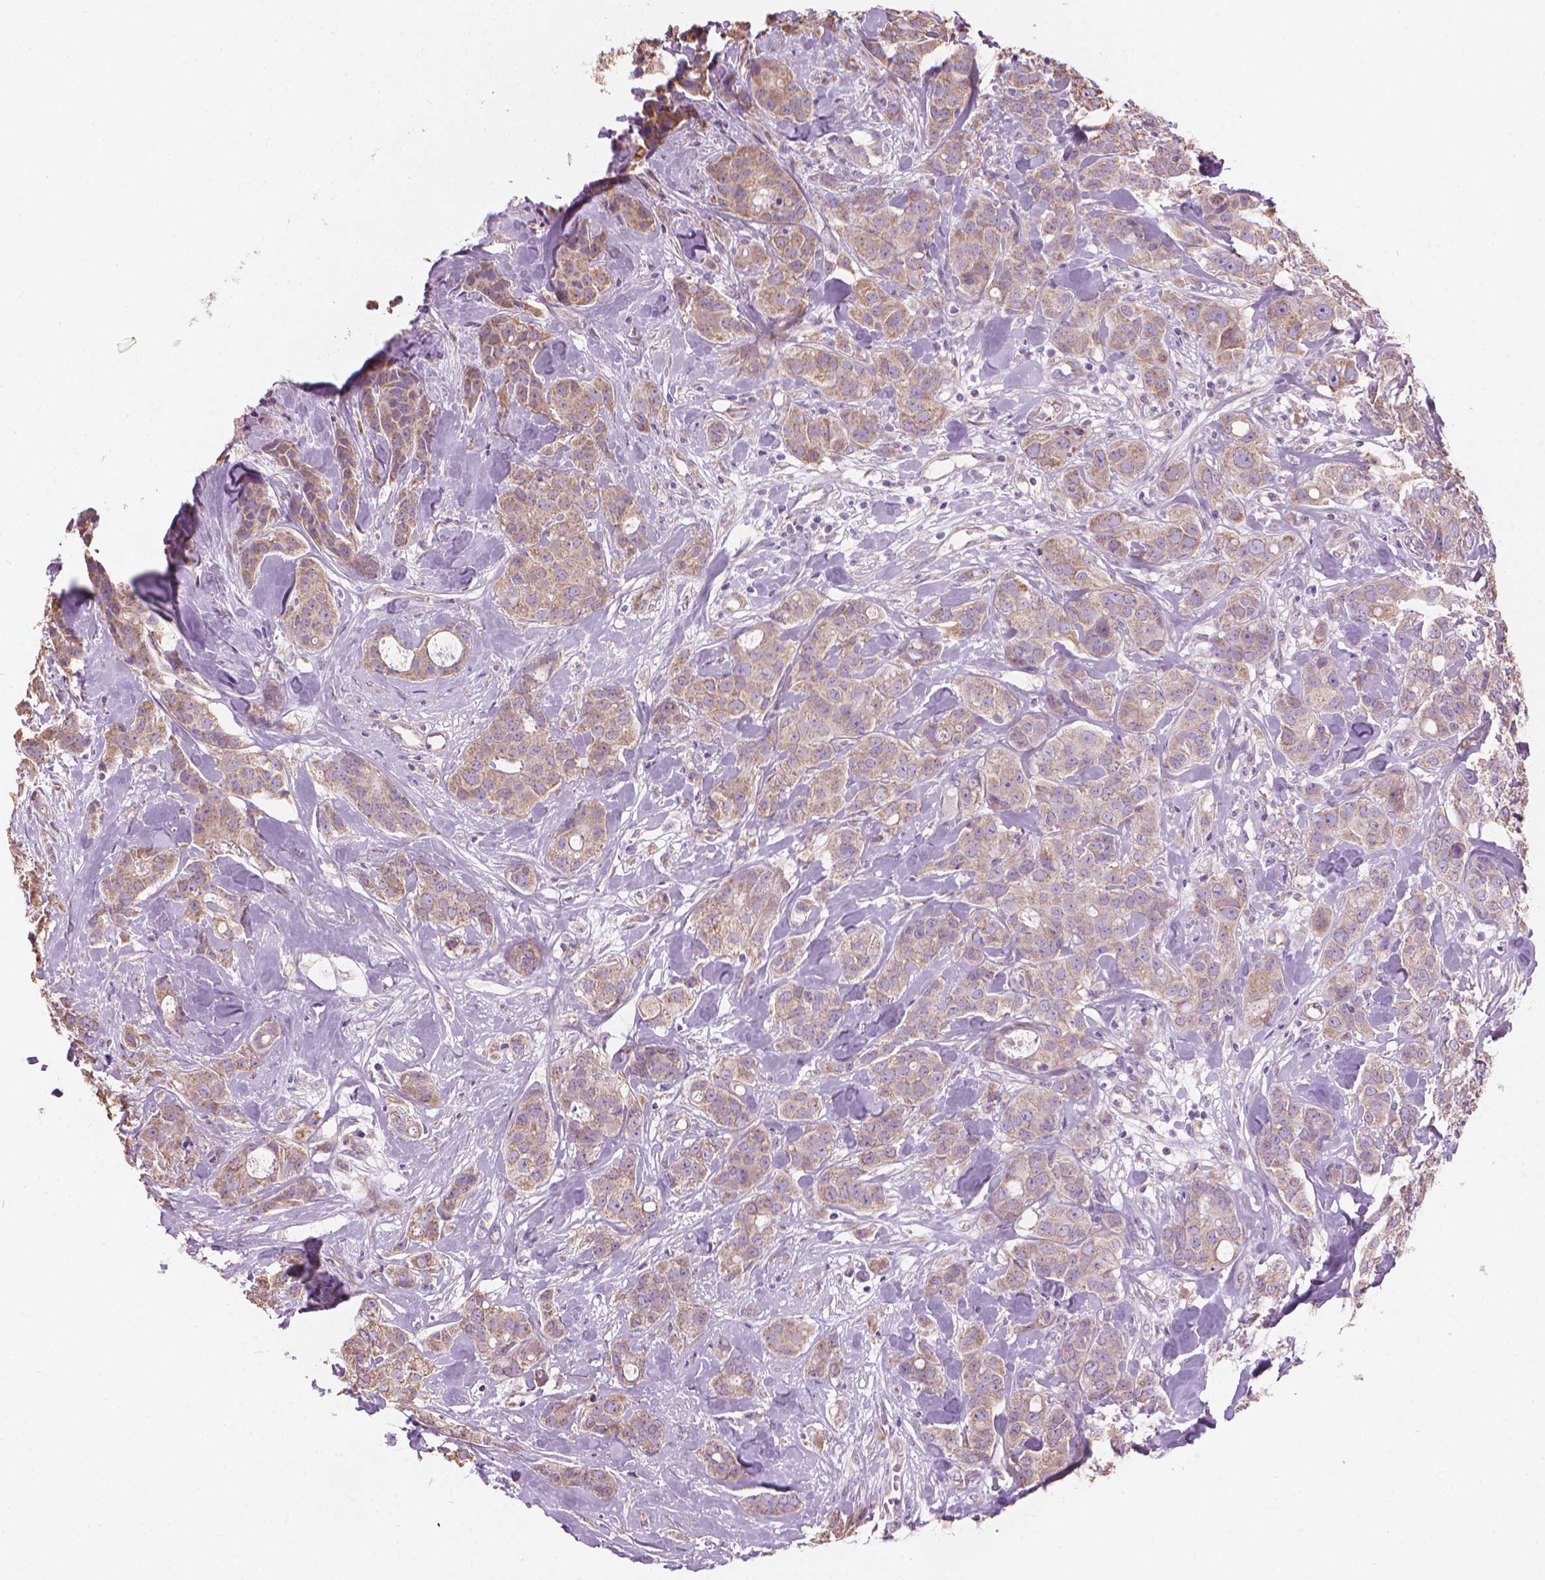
{"staining": {"intensity": "weak", "quantity": ">75%", "location": "cytoplasmic/membranous"}, "tissue": "breast cancer", "cell_type": "Tumor cells", "image_type": "cancer", "snomed": [{"axis": "morphology", "description": "Duct carcinoma"}, {"axis": "topography", "description": "Breast"}], "caption": "Tumor cells show weak cytoplasmic/membranous positivity in about >75% of cells in breast cancer. The protein is shown in brown color, while the nuclei are stained blue.", "gene": "TTC29", "patient": {"sex": "female", "age": 43}}